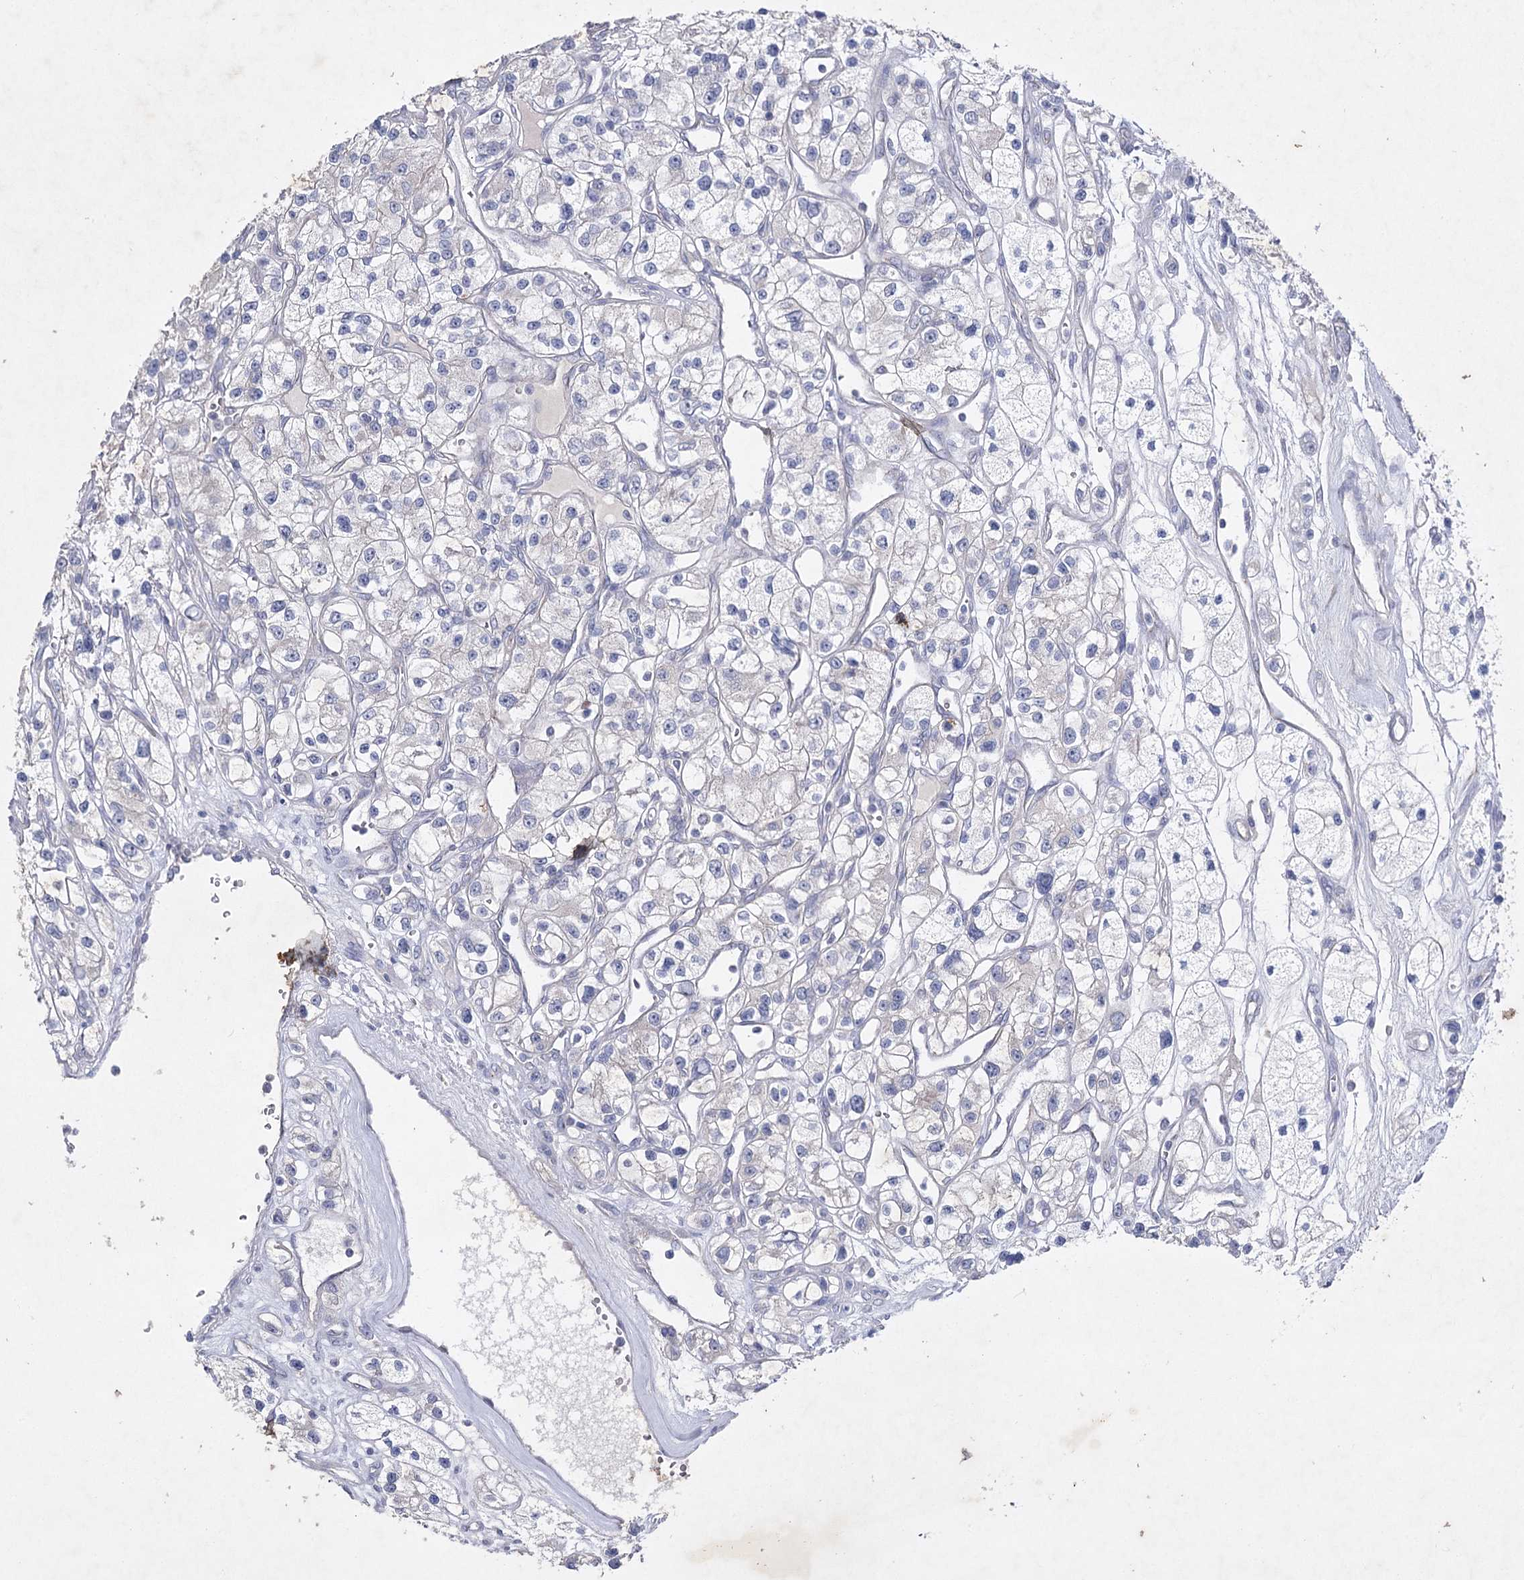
{"staining": {"intensity": "negative", "quantity": "none", "location": "none"}, "tissue": "renal cancer", "cell_type": "Tumor cells", "image_type": "cancer", "snomed": [{"axis": "morphology", "description": "Adenocarcinoma, NOS"}, {"axis": "topography", "description": "Kidney"}], "caption": "High power microscopy histopathology image of an immunohistochemistry photomicrograph of renal cancer (adenocarcinoma), revealing no significant positivity in tumor cells.", "gene": "COX15", "patient": {"sex": "female", "age": 57}}